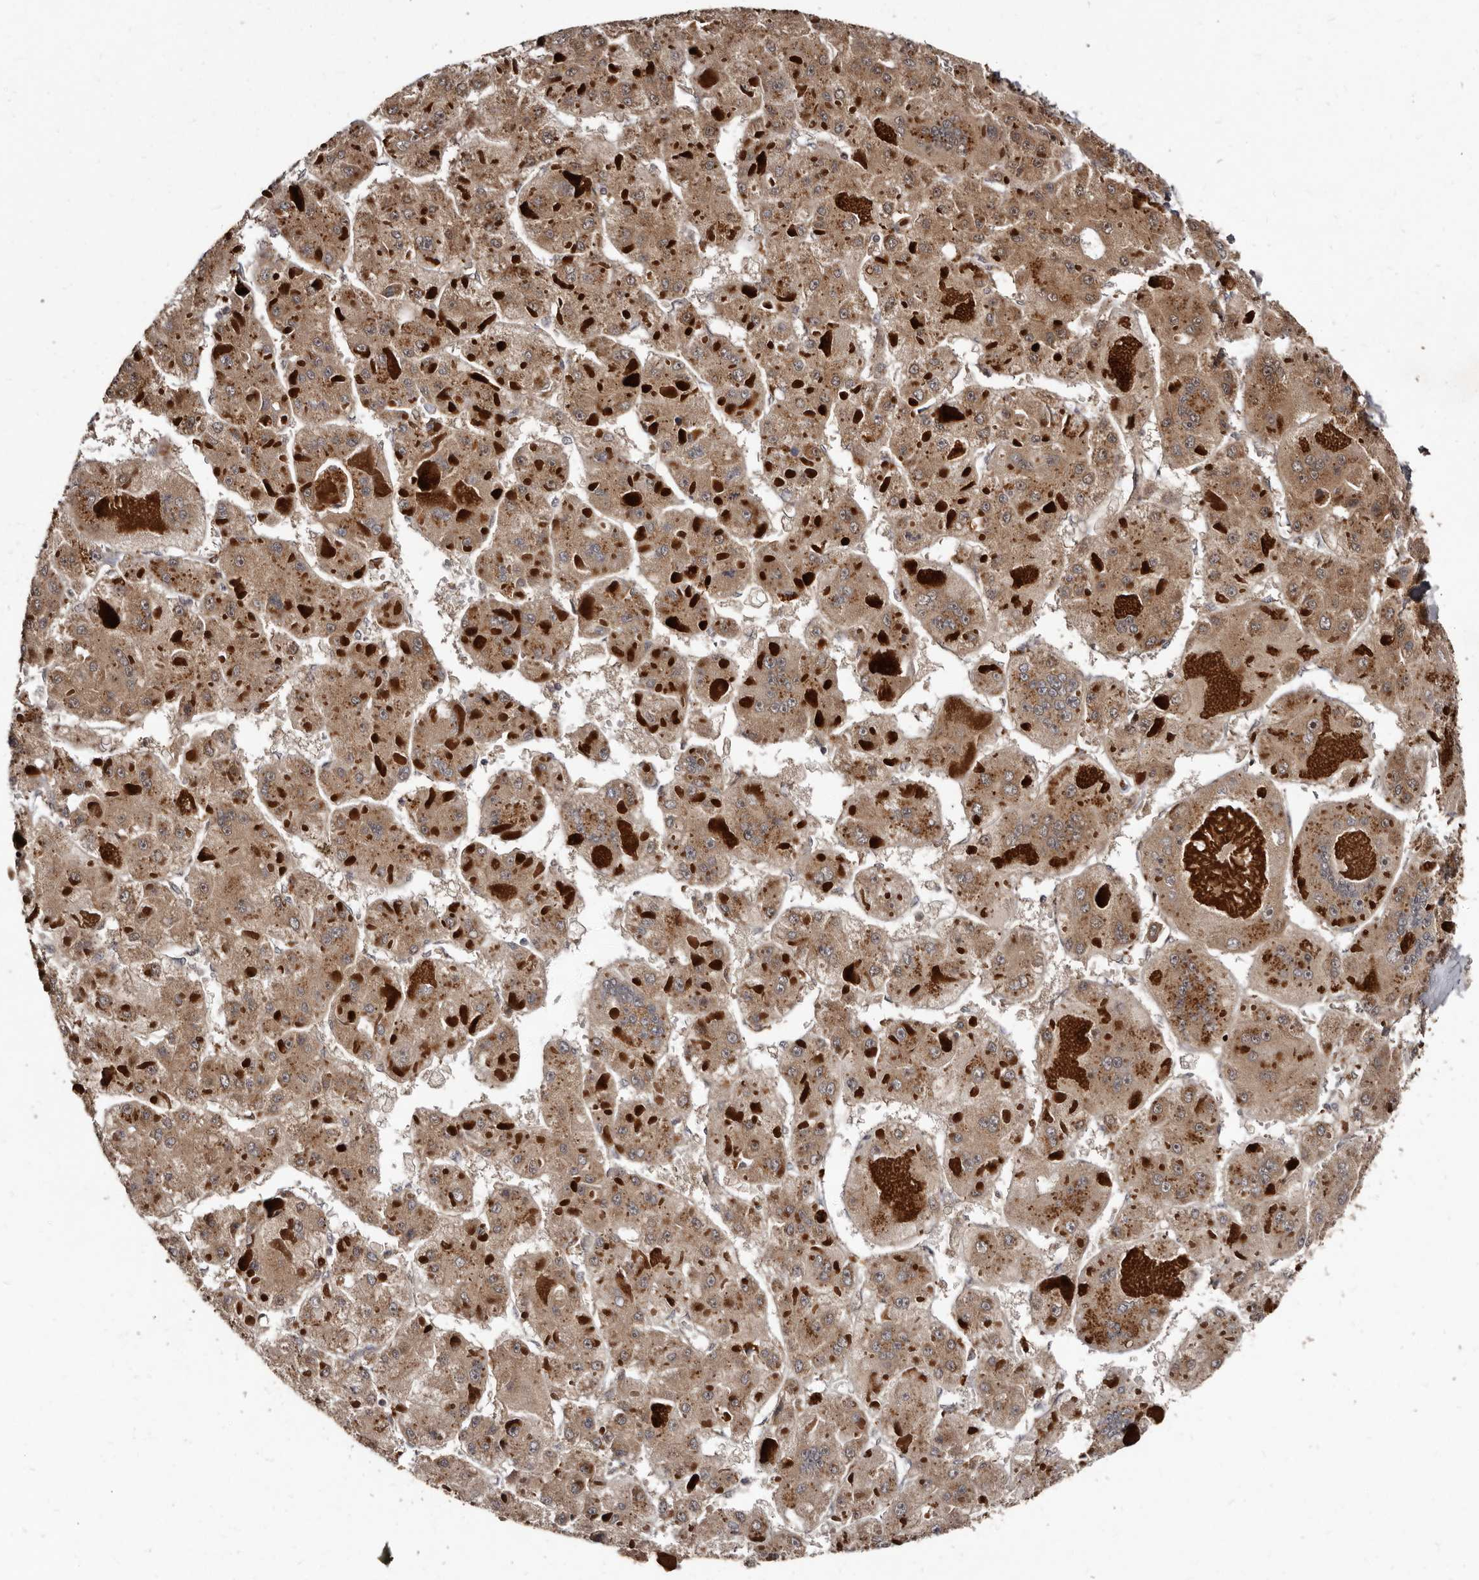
{"staining": {"intensity": "moderate", "quantity": ">75%", "location": "cytoplasmic/membranous"}, "tissue": "liver cancer", "cell_type": "Tumor cells", "image_type": "cancer", "snomed": [{"axis": "morphology", "description": "Carcinoma, Hepatocellular, NOS"}, {"axis": "topography", "description": "Liver"}], "caption": "Tumor cells display moderate cytoplasmic/membranous staining in approximately >75% of cells in liver hepatocellular carcinoma. The staining is performed using DAB brown chromogen to label protein expression. The nuclei are counter-stained blue using hematoxylin.", "gene": "PMVK", "patient": {"sex": "female", "age": 73}}